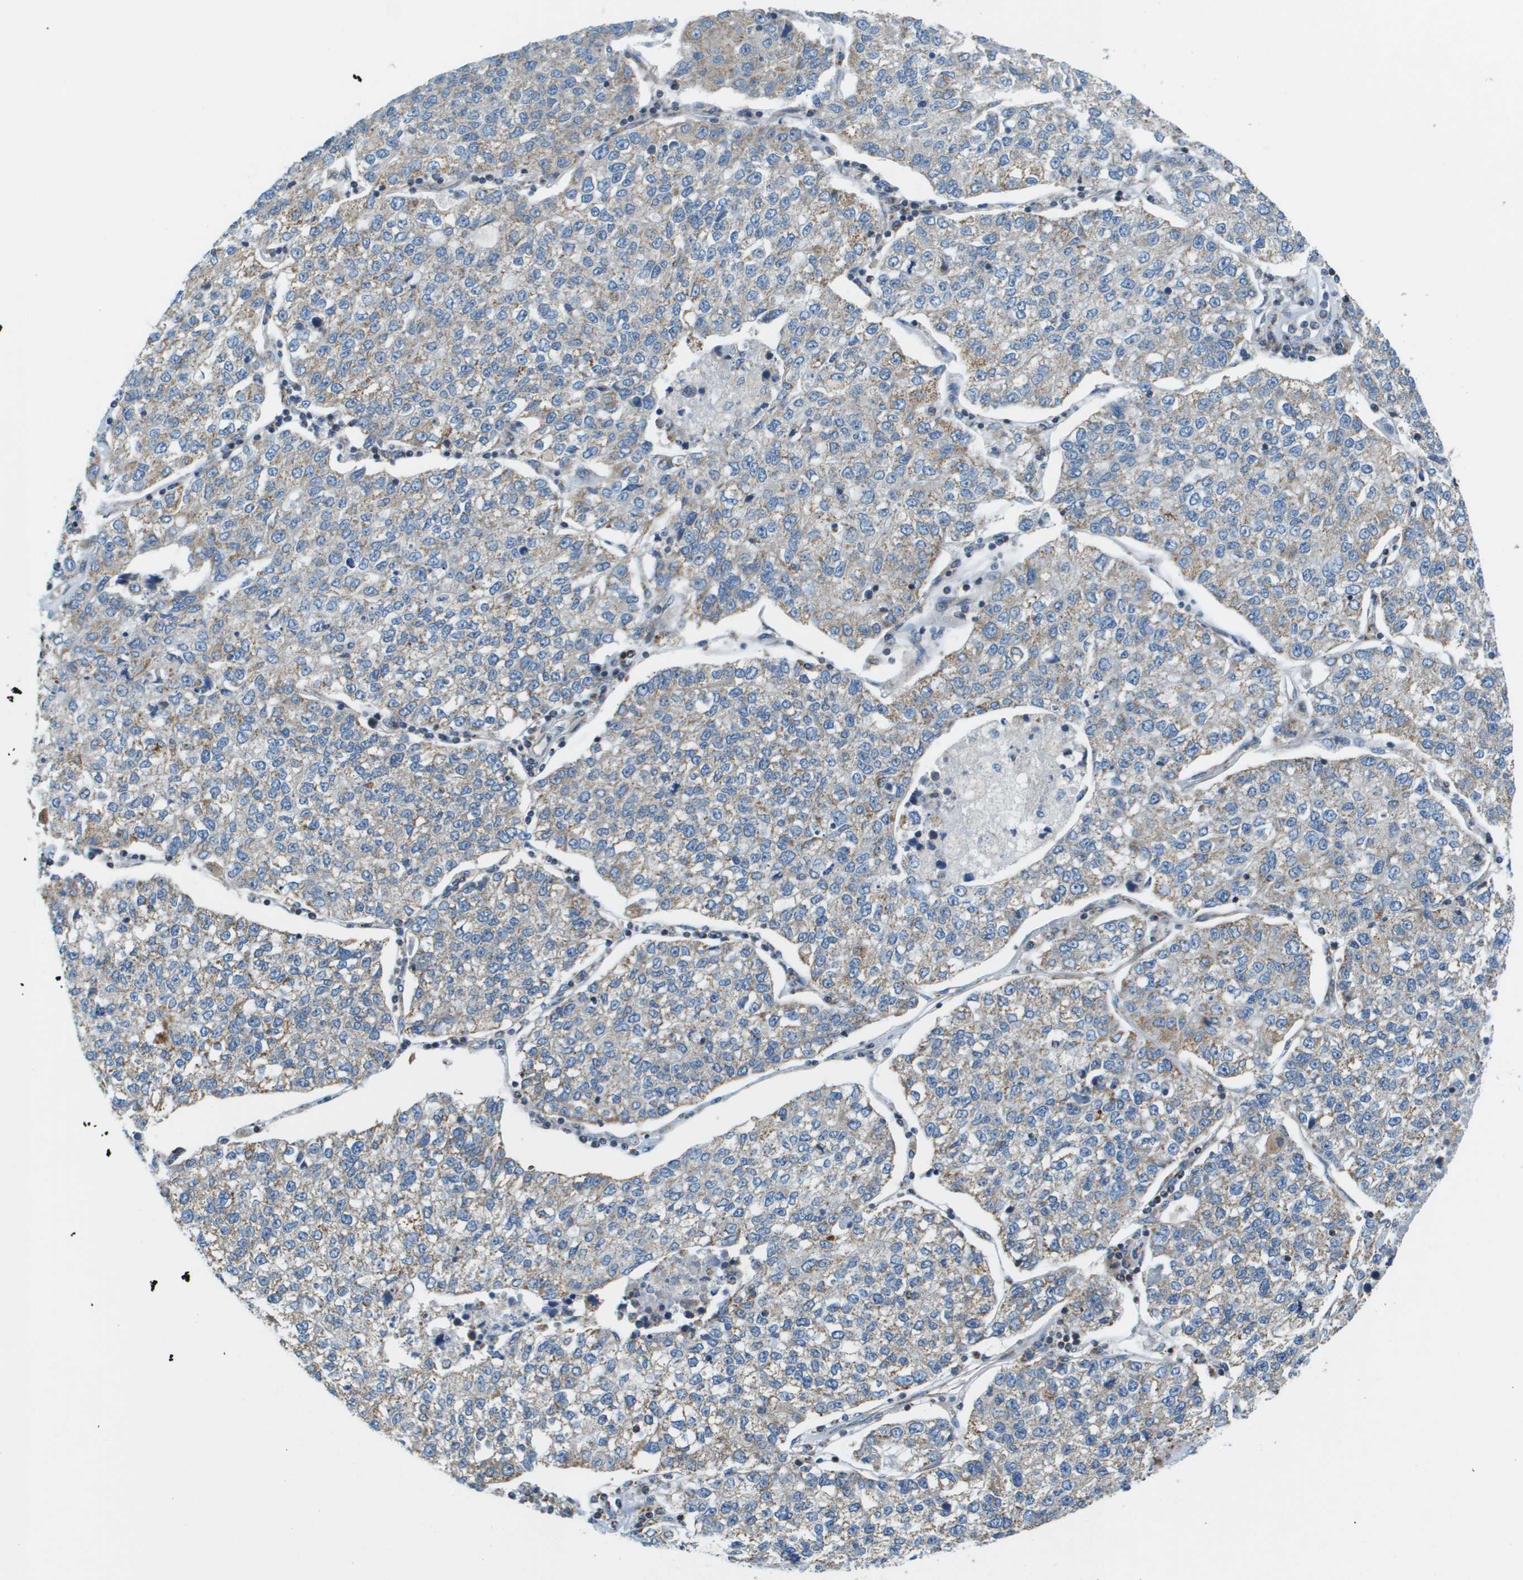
{"staining": {"intensity": "weak", "quantity": "25%-75%", "location": "cytoplasmic/membranous"}, "tissue": "lung cancer", "cell_type": "Tumor cells", "image_type": "cancer", "snomed": [{"axis": "morphology", "description": "Adenocarcinoma, NOS"}, {"axis": "topography", "description": "Lung"}], "caption": "Approximately 25%-75% of tumor cells in human lung cancer display weak cytoplasmic/membranous protein staining as visualized by brown immunohistochemical staining.", "gene": "TAOK3", "patient": {"sex": "male", "age": 49}}